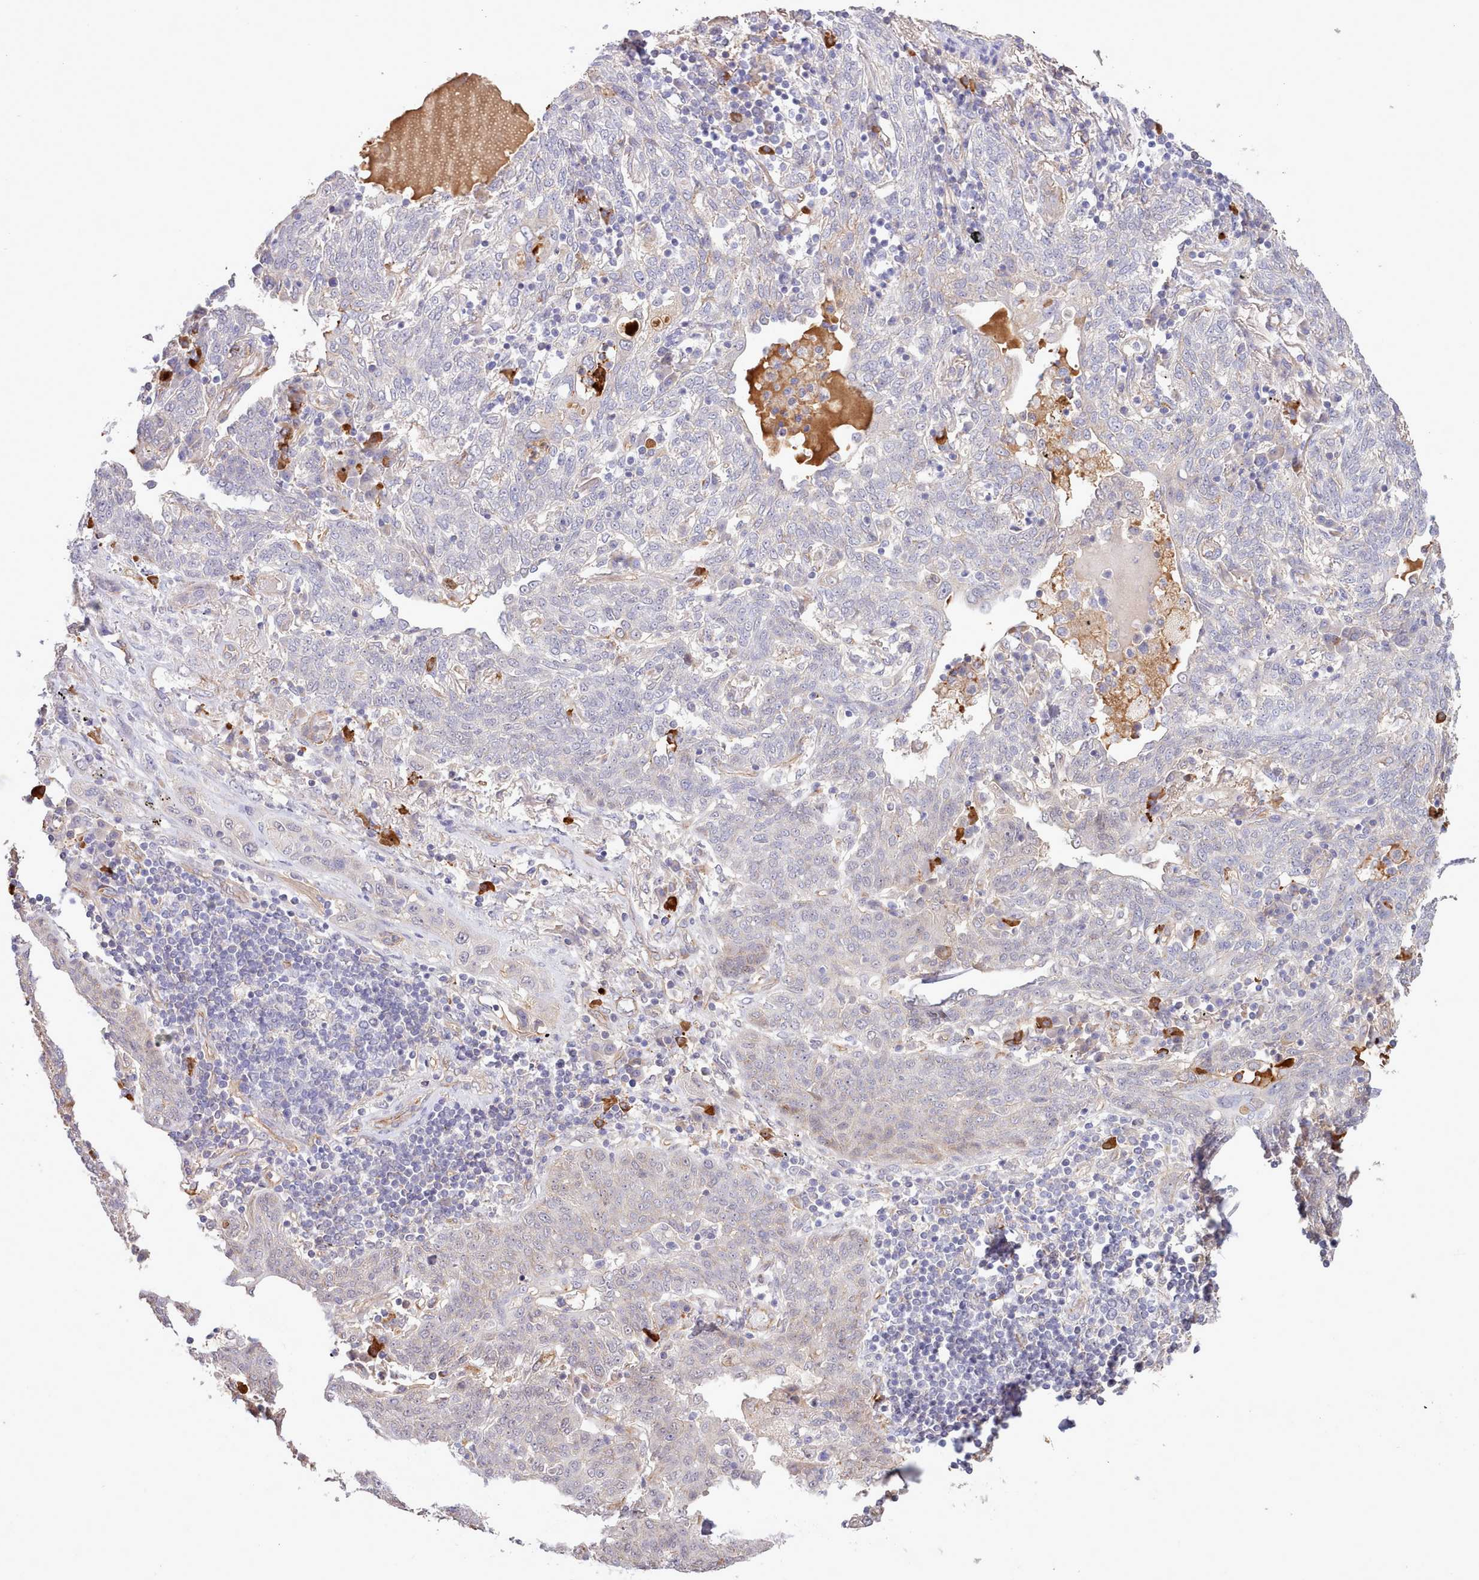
{"staining": {"intensity": "negative", "quantity": "none", "location": "none"}, "tissue": "lung cancer", "cell_type": "Tumor cells", "image_type": "cancer", "snomed": [{"axis": "morphology", "description": "Squamous cell carcinoma, NOS"}, {"axis": "topography", "description": "Lung"}], "caption": "IHC photomicrograph of neoplastic tissue: lung cancer stained with DAB displays no significant protein staining in tumor cells.", "gene": "ZC3H13", "patient": {"sex": "female", "age": 70}}